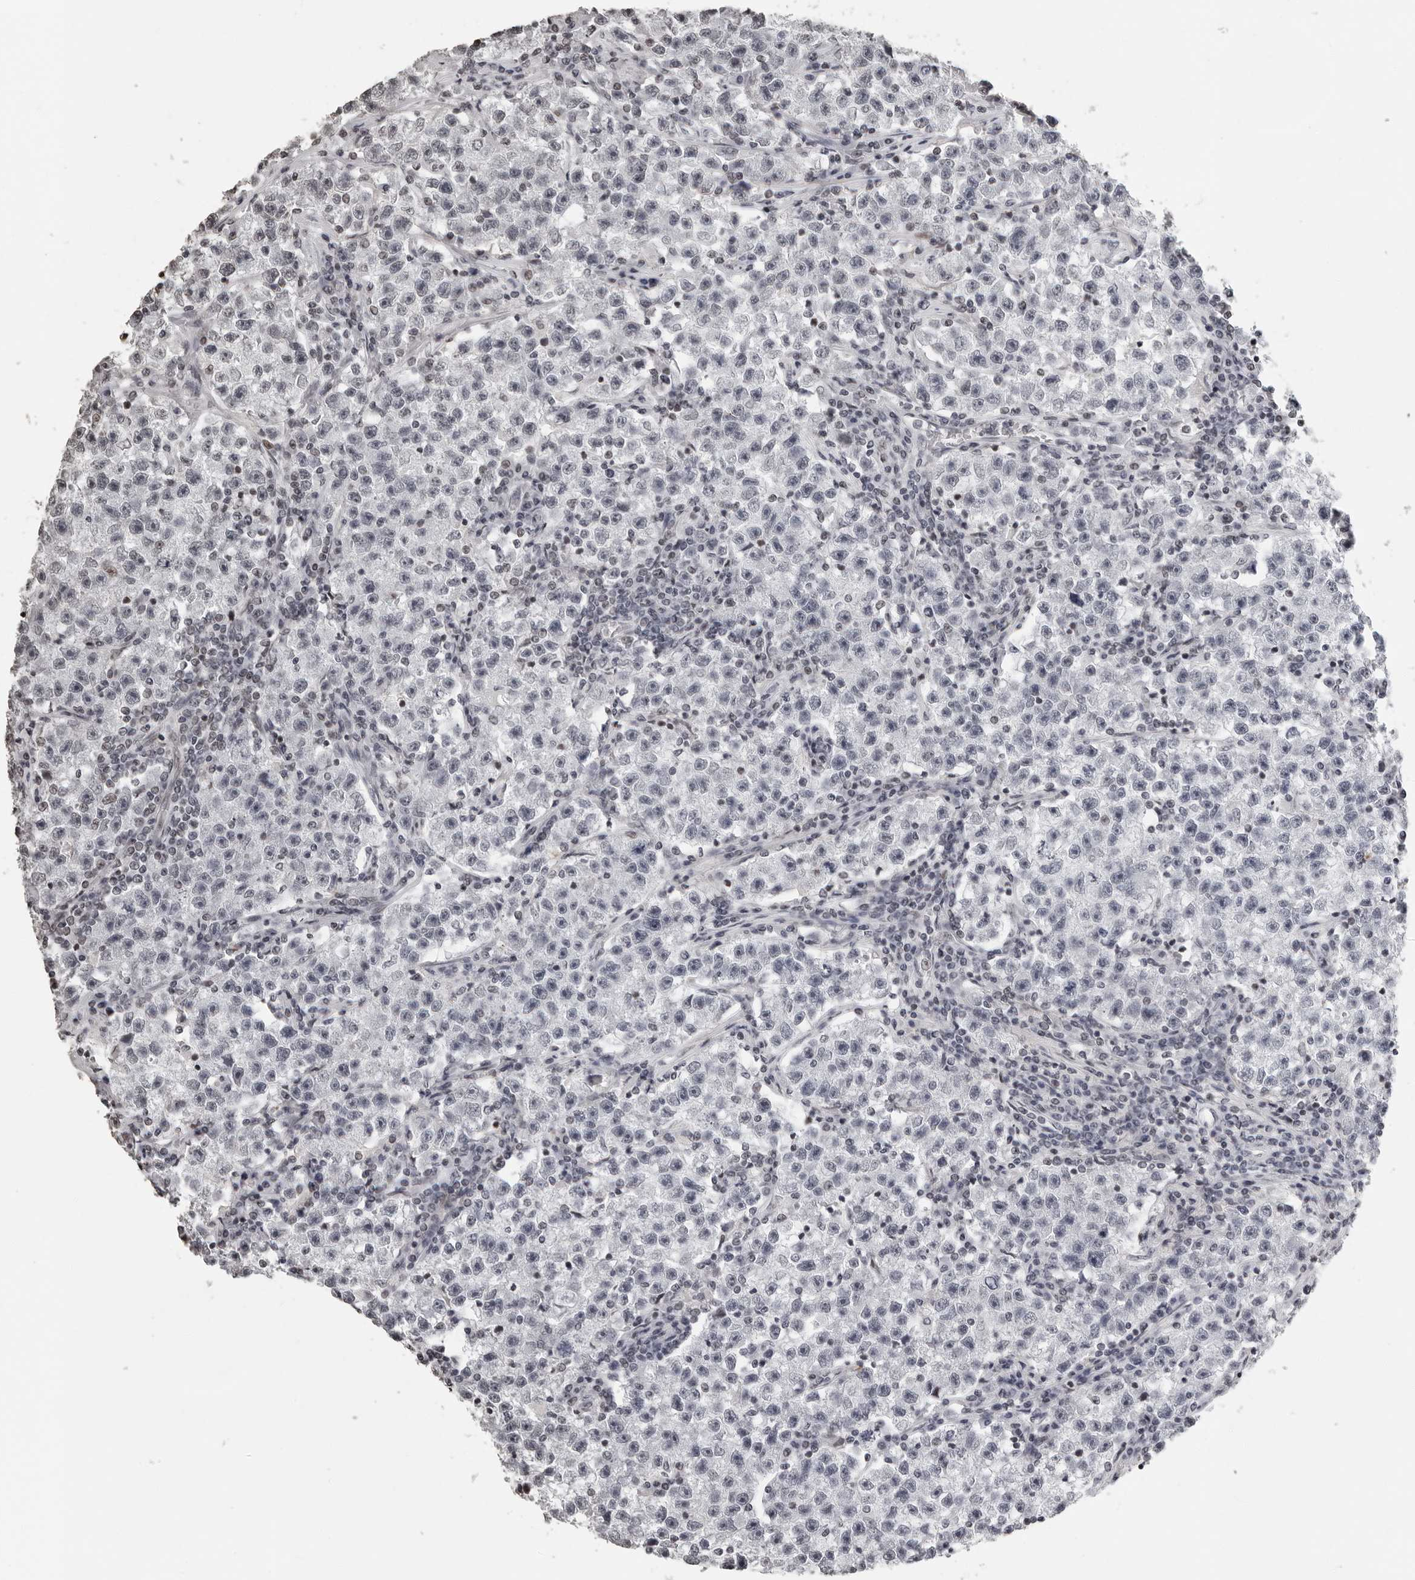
{"staining": {"intensity": "negative", "quantity": "none", "location": "none"}, "tissue": "testis cancer", "cell_type": "Tumor cells", "image_type": "cancer", "snomed": [{"axis": "morphology", "description": "Seminoma, NOS"}, {"axis": "topography", "description": "Testis"}], "caption": "The photomicrograph shows no staining of tumor cells in testis cancer. The staining is performed using DAB brown chromogen with nuclei counter-stained in using hematoxylin.", "gene": "ORC1", "patient": {"sex": "male", "age": 22}}